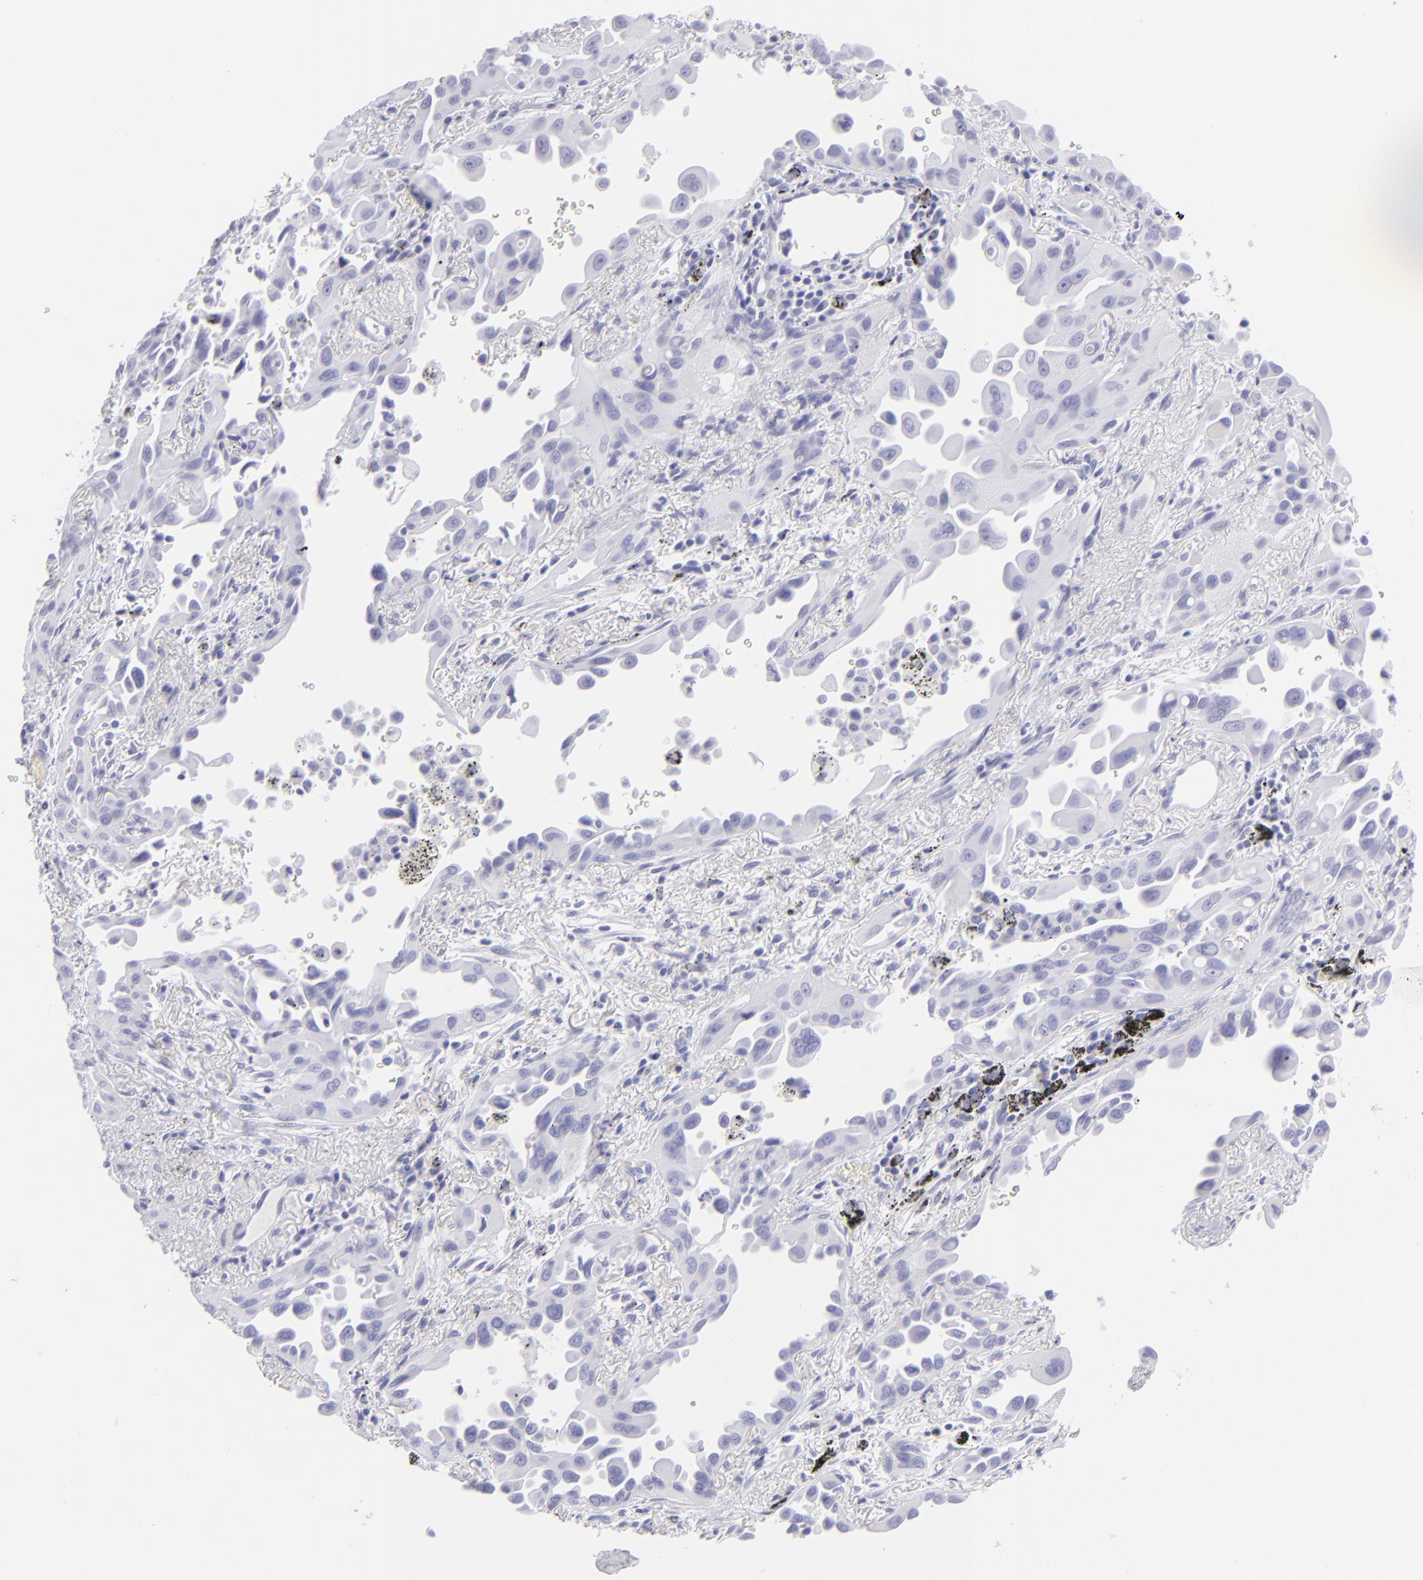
{"staining": {"intensity": "negative", "quantity": "none", "location": "none"}, "tissue": "lung cancer", "cell_type": "Tumor cells", "image_type": "cancer", "snomed": [{"axis": "morphology", "description": "Adenocarcinoma, NOS"}, {"axis": "topography", "description": "Lung"}], "caption": "Immunohistochemical staining of human lung cancer shows no significant positivity in tumor cells.", "gene": "SLC1A2", "patient": {"sex": "male", "age": 68}}